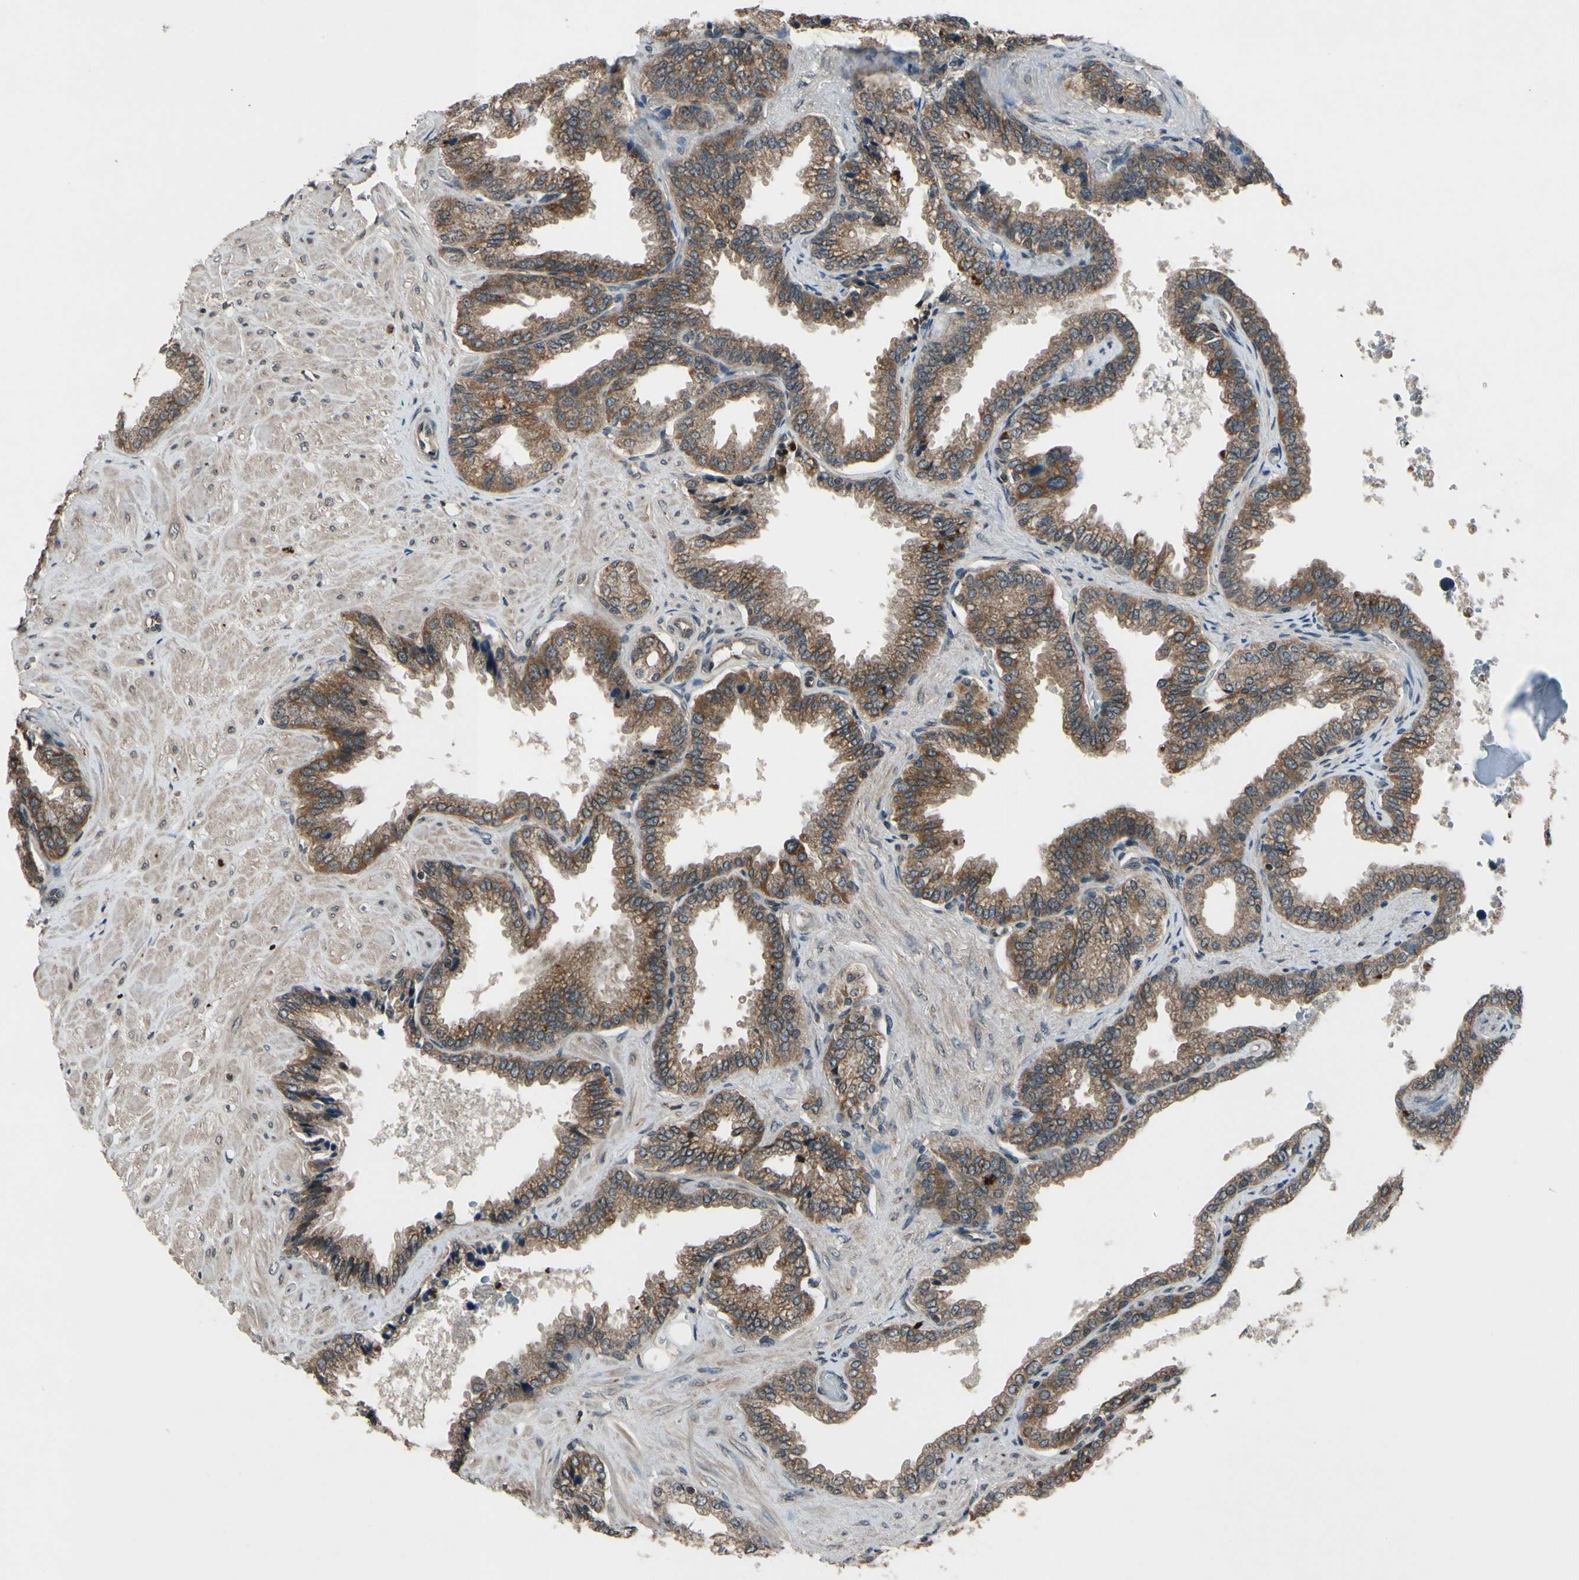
{"staining": {"intensity": "moderate", "quantity": ">75%", "location": "cytoplasmic/membranous"}, "tissue": "seminal vesicle", "cell_type": "Glandular cells", "image_type": "normal", "snomed": [{"axis": "morphology", "description": "Normal tissue, NOS"}, {"axis": "topography", "description": "Seminal veicle"}], "caption": "DAB immunohistochemical staining of benign human seminal vesicle demonstrates moderate cytoplasmic/membranous protein positivity in about >75% of glandular cells. The staining was performed using DAB, with brown indicating positive protein expression. Nuclei are stained blue with hematoxylin.", "gene": "MBTPS2", "patient": {"sex": "male", "age": 46}}